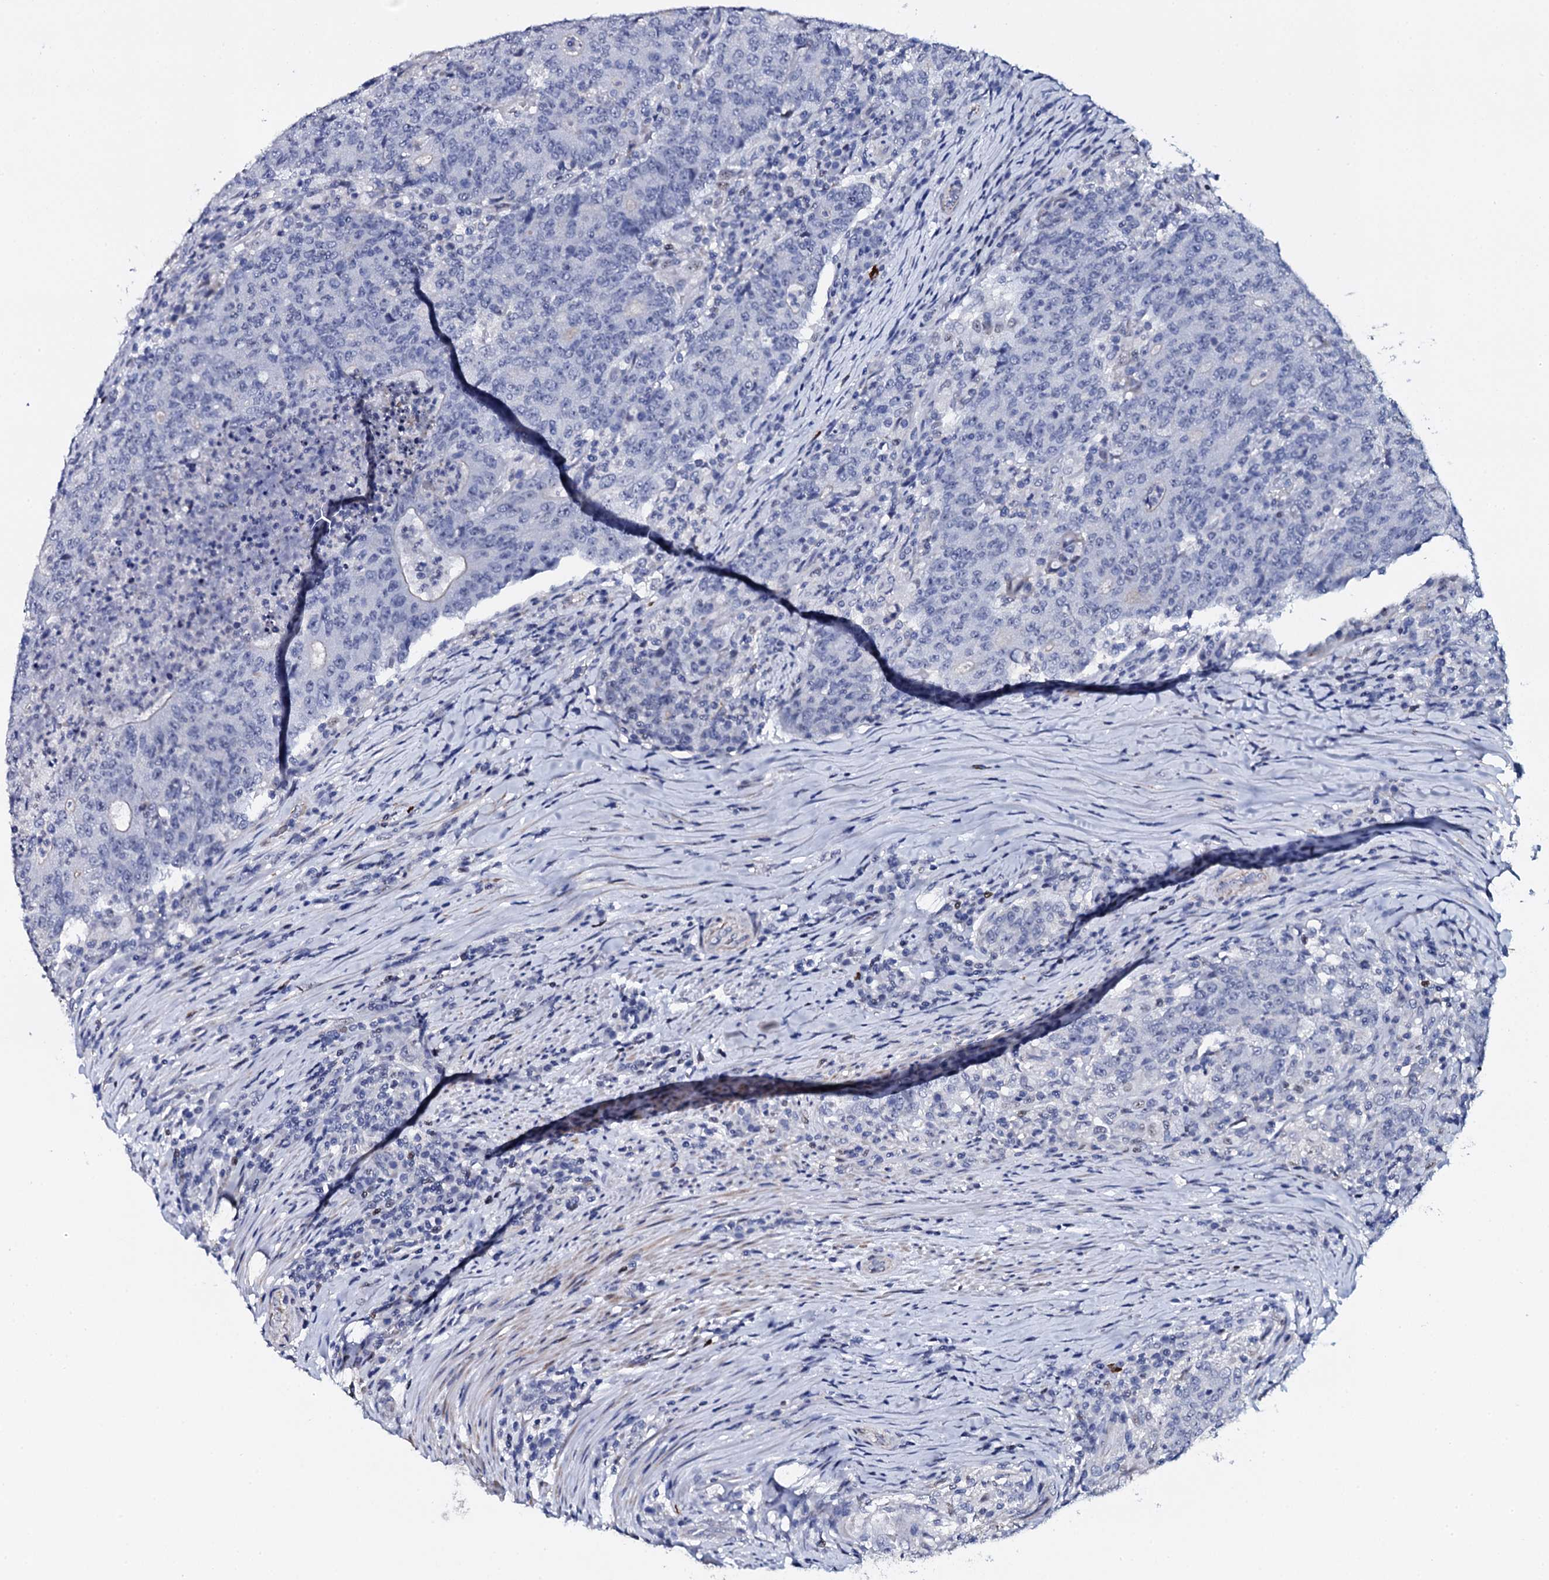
{"staining": {"intensity": "negative", "quantity": "none", "location": "none"}, "tissue": "colorectal cancer", "cell_type": "Tumor cells", "image_type": "cancer", "snomed": [{"axis": "morphology", "description": "Adenocarcinoma, NOS"}, {"axis": "topography", "description": "Colon"}], "caption": "There is no significant positivity in tumor cells of colorectal cancer (adenocarcinoma).", "gene": "NPM2", "patient": {"sex": "female", "age": 75}}